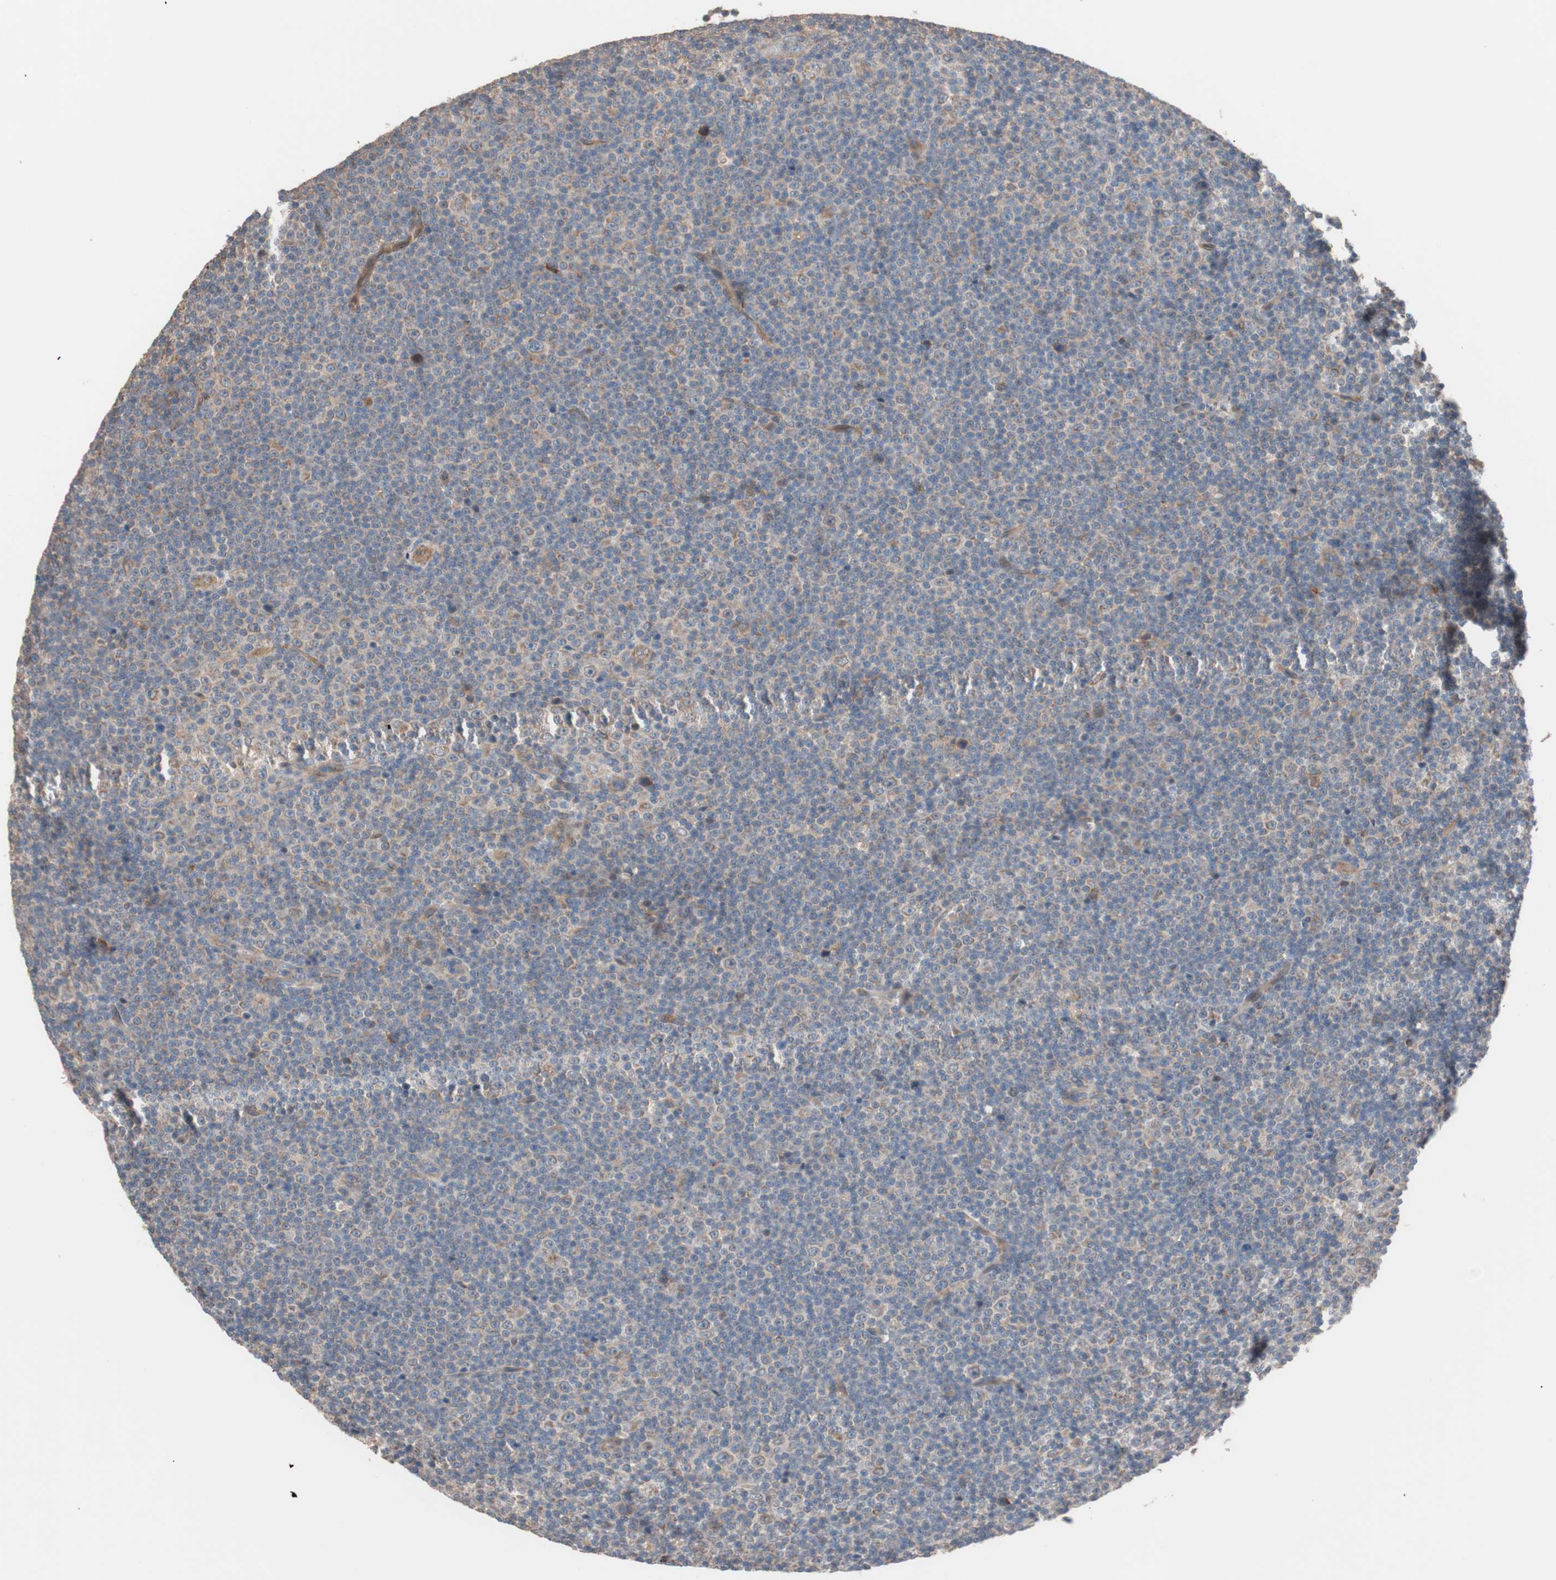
{"staining": {"intensity": "weak", "quantity": ">75%", "location": "cytoplasmic/membranous"}, "tissue": "lymphoma", "cell_type": "Tumor cells", "image_type": "cancer", "snomed": [{"axis": "morphology", "description": "Malignant lymphoma, non-Hodgkin's type, Low grade"}, {"axis": "topography", "description": "Lymph node"}], "caption": "Low-grade malignant lymphoma, non-Hodgkin's type stained with a protein marker shows weak staining in tumor cells.", "gene": "SDC4", "patient": {"sex": "female", "age": 67}}